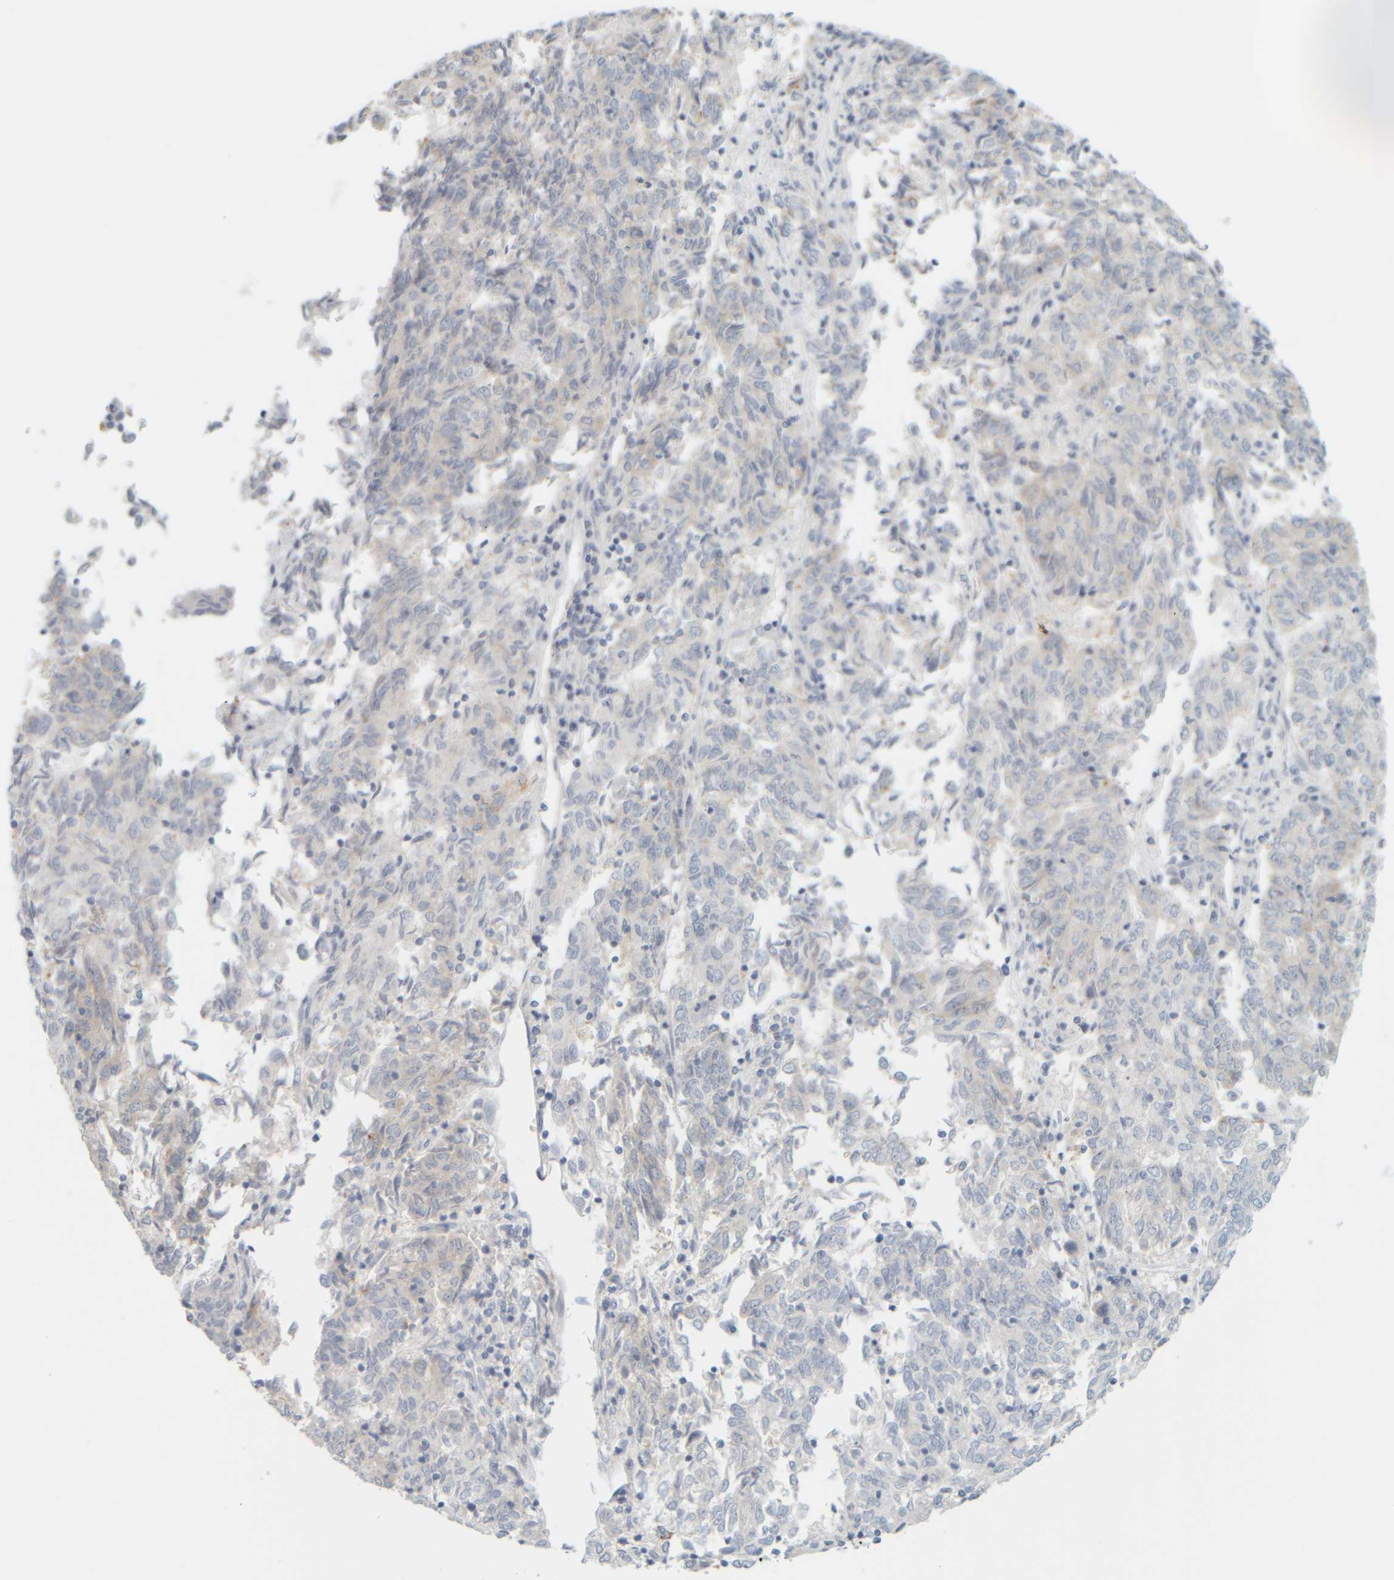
{"staining": {"intensity": "negative", "quantity": "none", "location": "none"}, "tissue": "endometrial cancer", "cell_type": "Tumor cells", "image_type": "cancer", "snomed": [{"axis": "morphology", "description": "Adenocarcinoma, NOS"}, {"axis": "topography", "description": "Endometrium"}], "caption": "Immunohistochemistry (IHC) histopathology image of neoplastic tissue: endometrial cancer (adenocarcinoma) stained with DAB demonstrates no significant protein positivity in tumor cells. (DAB IHC, high magnification).", "gene": "PTGES3L-AARSD1", "patient": {"sex": "female", "age": 80}}